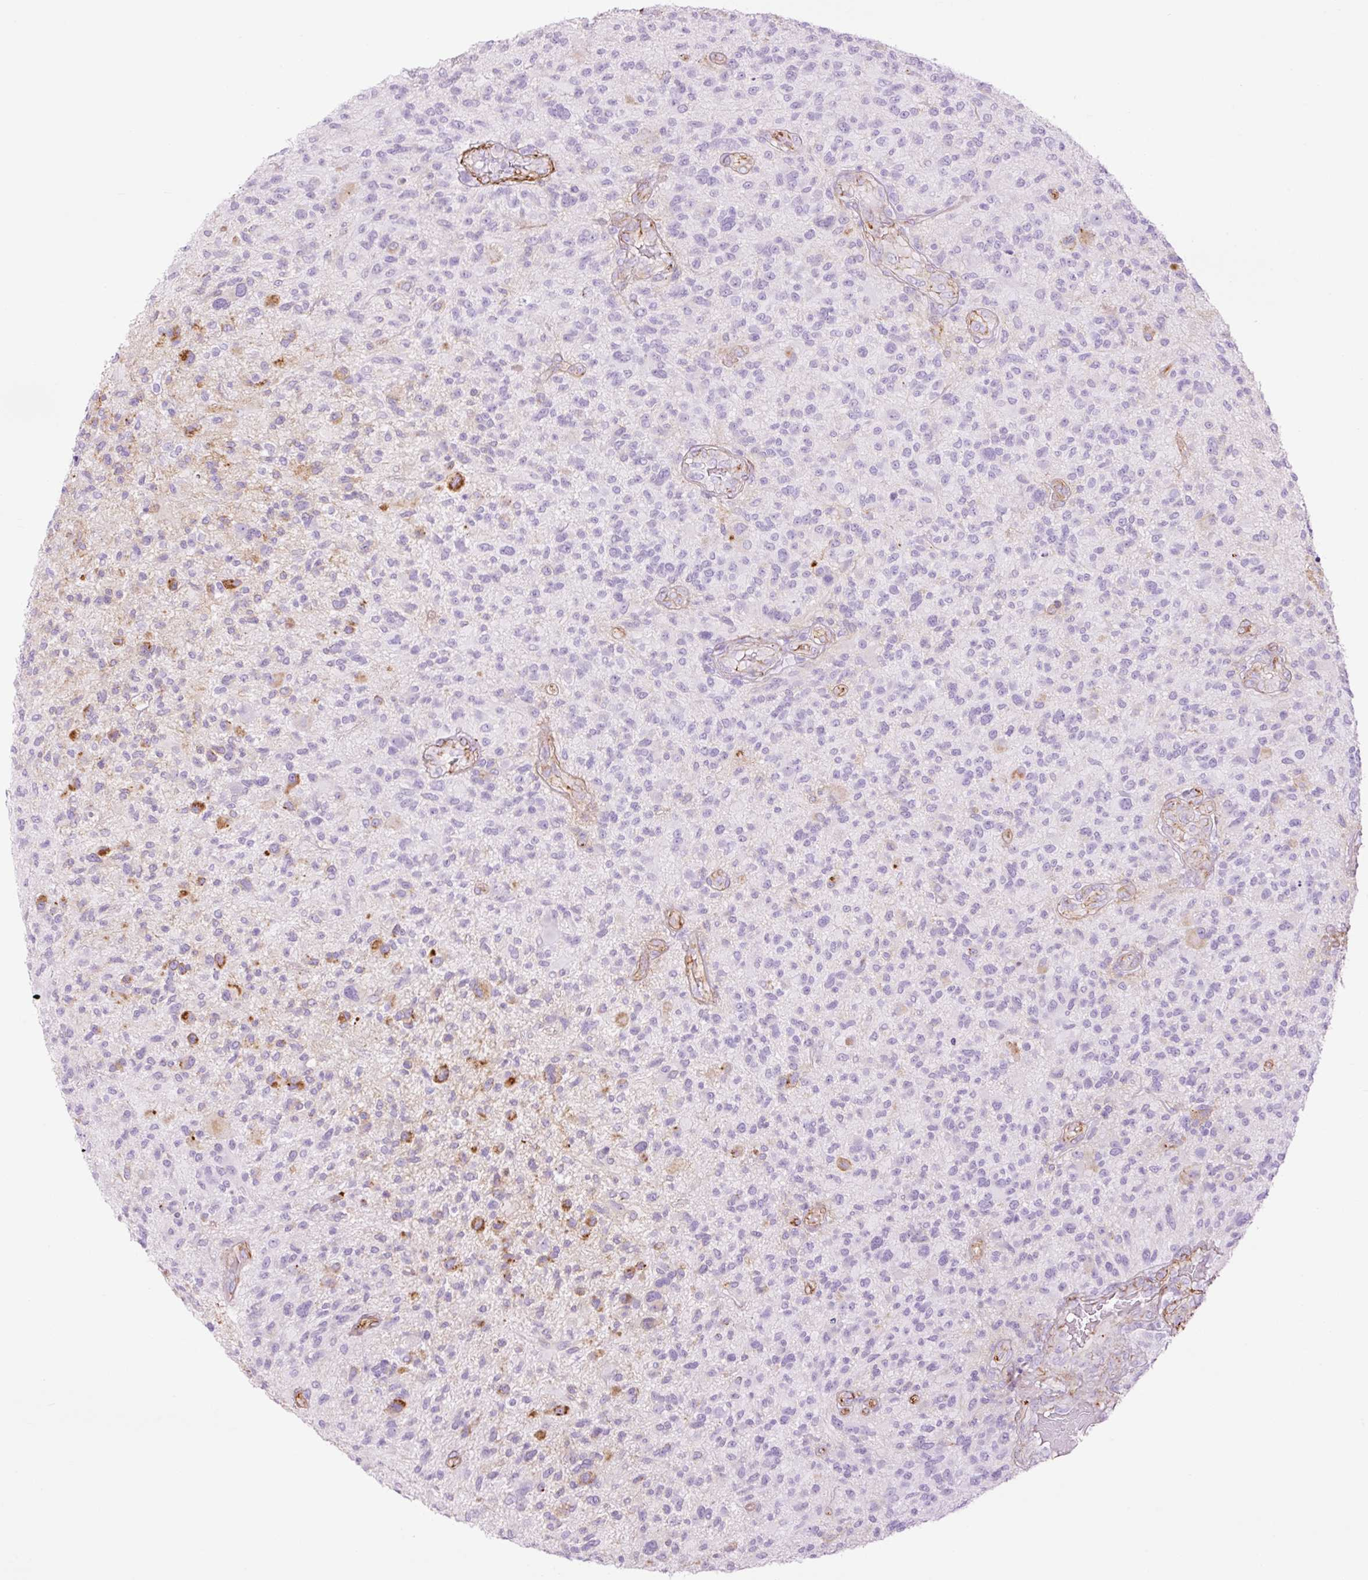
{"staining": {"intensity": "moderate", "quantity": "<25%", "location": "cytoplasmic/membranous"}, "tissue": "glioma", "cell_type": "Tumor cells", "image_type": "cancer", "snomed": [{"axis": "morphology", "description": "Glioma, malignant, High grade"}, {"axis": "topography", "description": "Brain"}], "caption": "Immunohistochemistry (IHC) histopathology image of glioma stained for a protein (brown), which displays low levels of moderate cytoplasmic/membranous expression in approximately <25% of tumor cells.", "gene": "CAV1", "patient": {"sex": "male", "age": 47}}